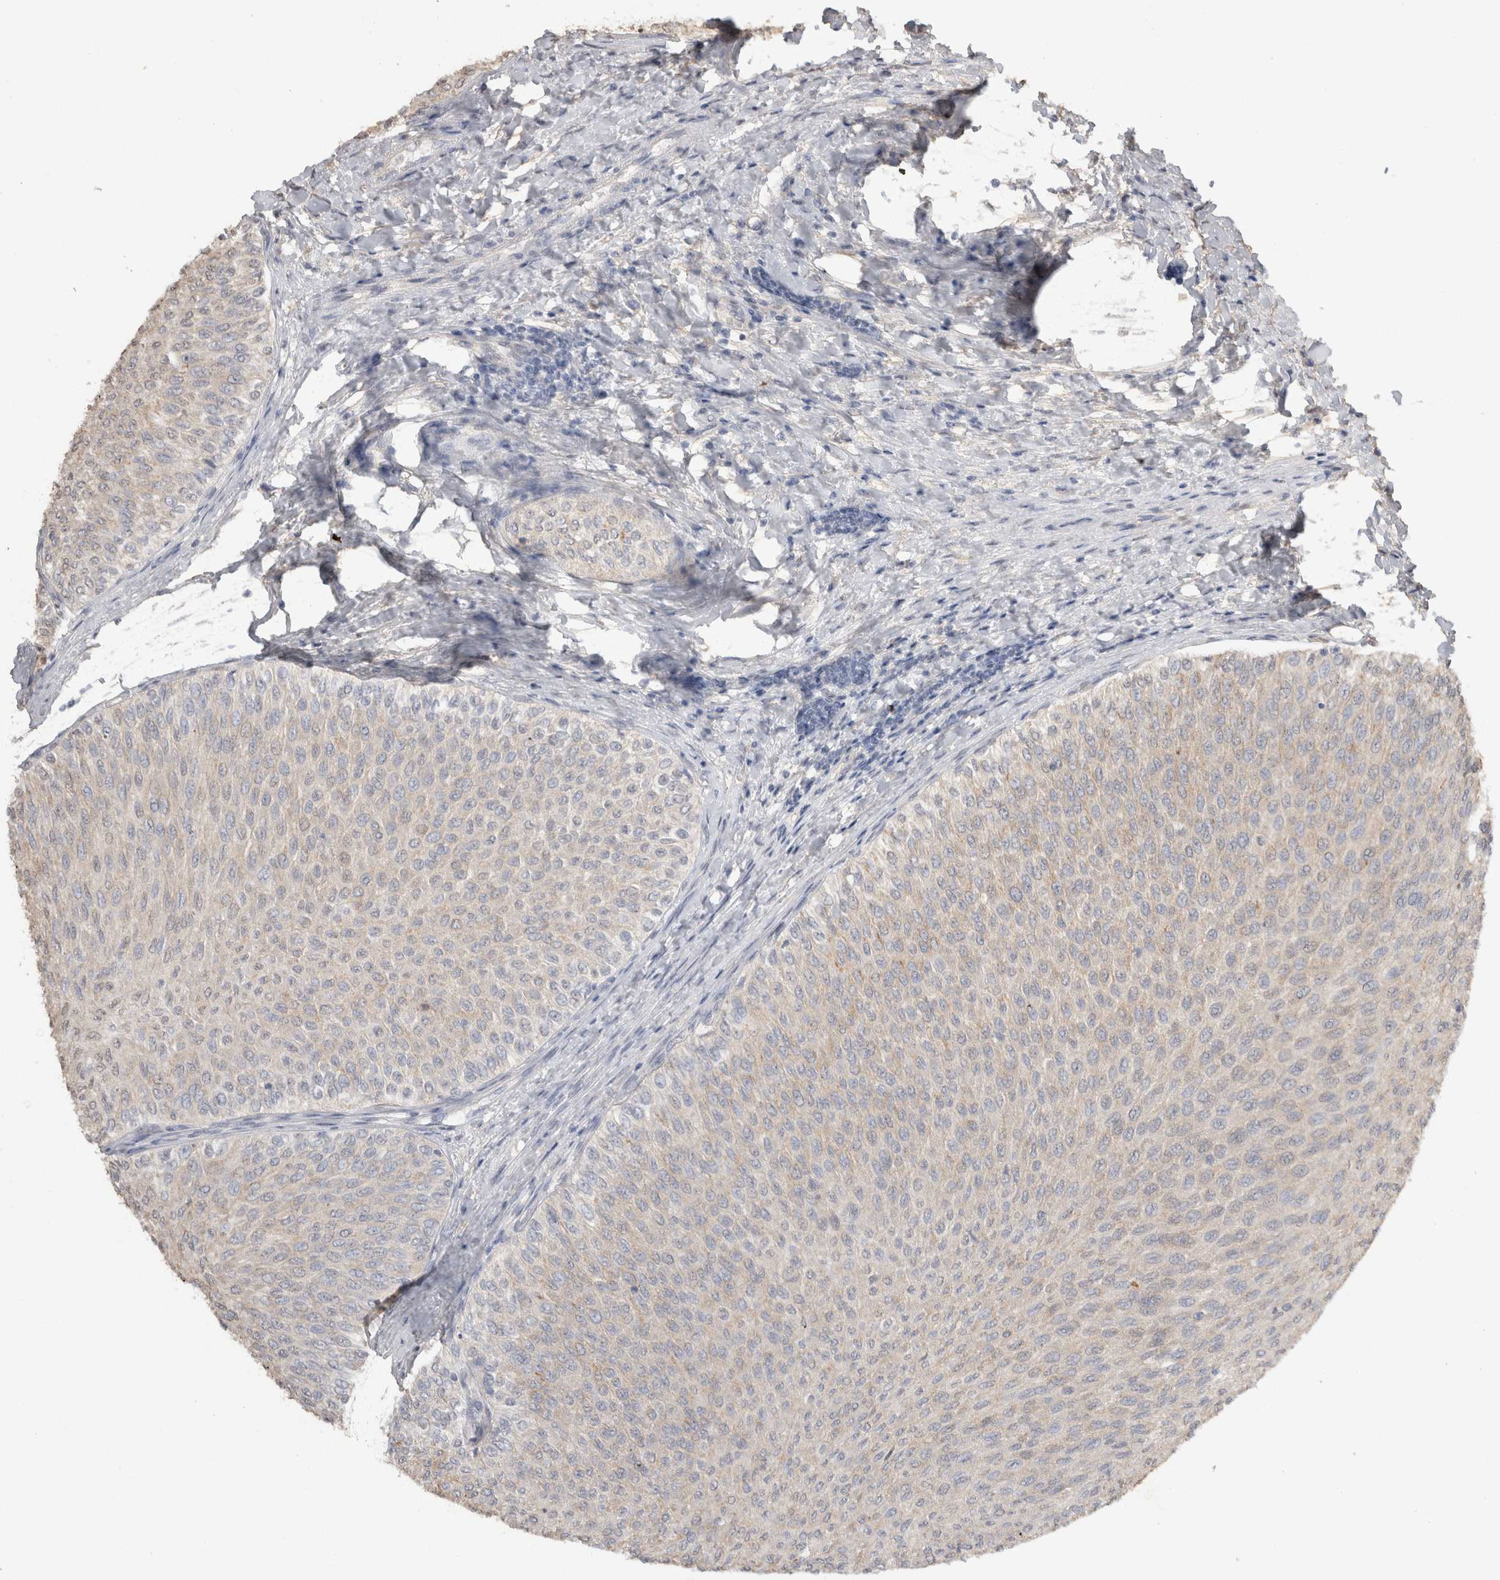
{"staining": {"intensity": "negative", "quantity": "none", "location": "none"}, "tissue": "urothelial cancer", "cell_type": "Tumor cells", "image_type": "cancer", "snomed": [{"axis": "morphology", "description": "Urothelial carcinoma, Low grade"}, {"axis": "topography", "description": "Urinary bladder"}], "caption": "A micrograph of urothelial cancer stained for a protein reveals no brown staining in tumor cells. (Stains: DAB immunohistochemistry with hematoxylin counter stain, Microscopy: brightfield microscopy at high magnification).", "gene": "NAALADL2", "patient": {"sex": "male", "age": 78}}